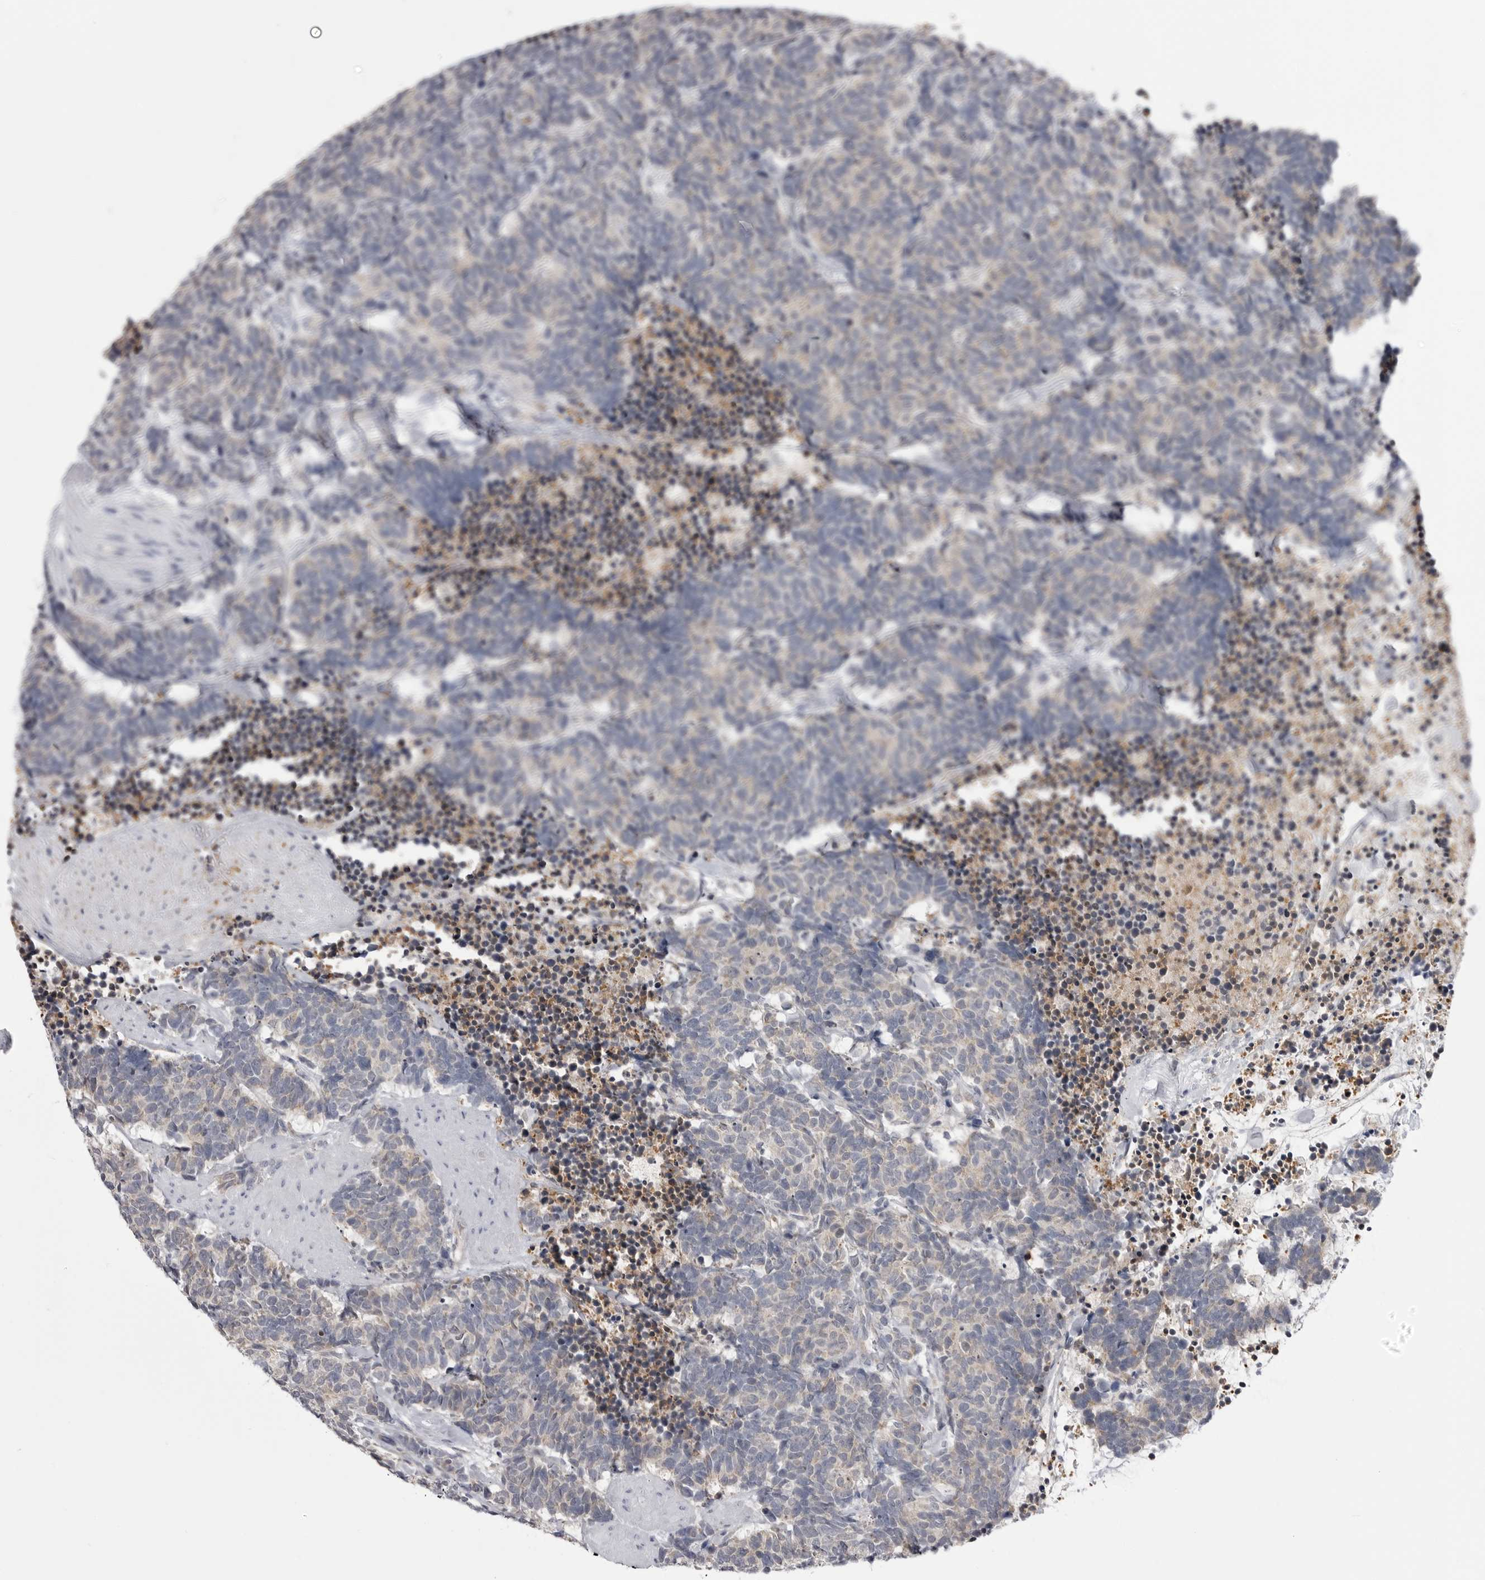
{"staining": {"intensity": "weak", "quantity": "<25%", "location": "cytoplasmic/membranous"}, "tissue": "carcinoid", "cell_type": "Tumor cells", "image_type": "cancer", "snomed": [{"axis": "morphology", "description": "Carcinoma, NOS"}, {"axis": "morphology", "description": "Carcinoid, malignant, NOS"}, {"axis": "topography", "description": "Urinary bladder"}], "caption": "DAB (3,3'-diaminobenzidine) immunohistochemical staining of human carcinoid reveals no significant positivity in tumor cells.", "gene": "FH", "patient": {"sex": "male", "age": 57}}